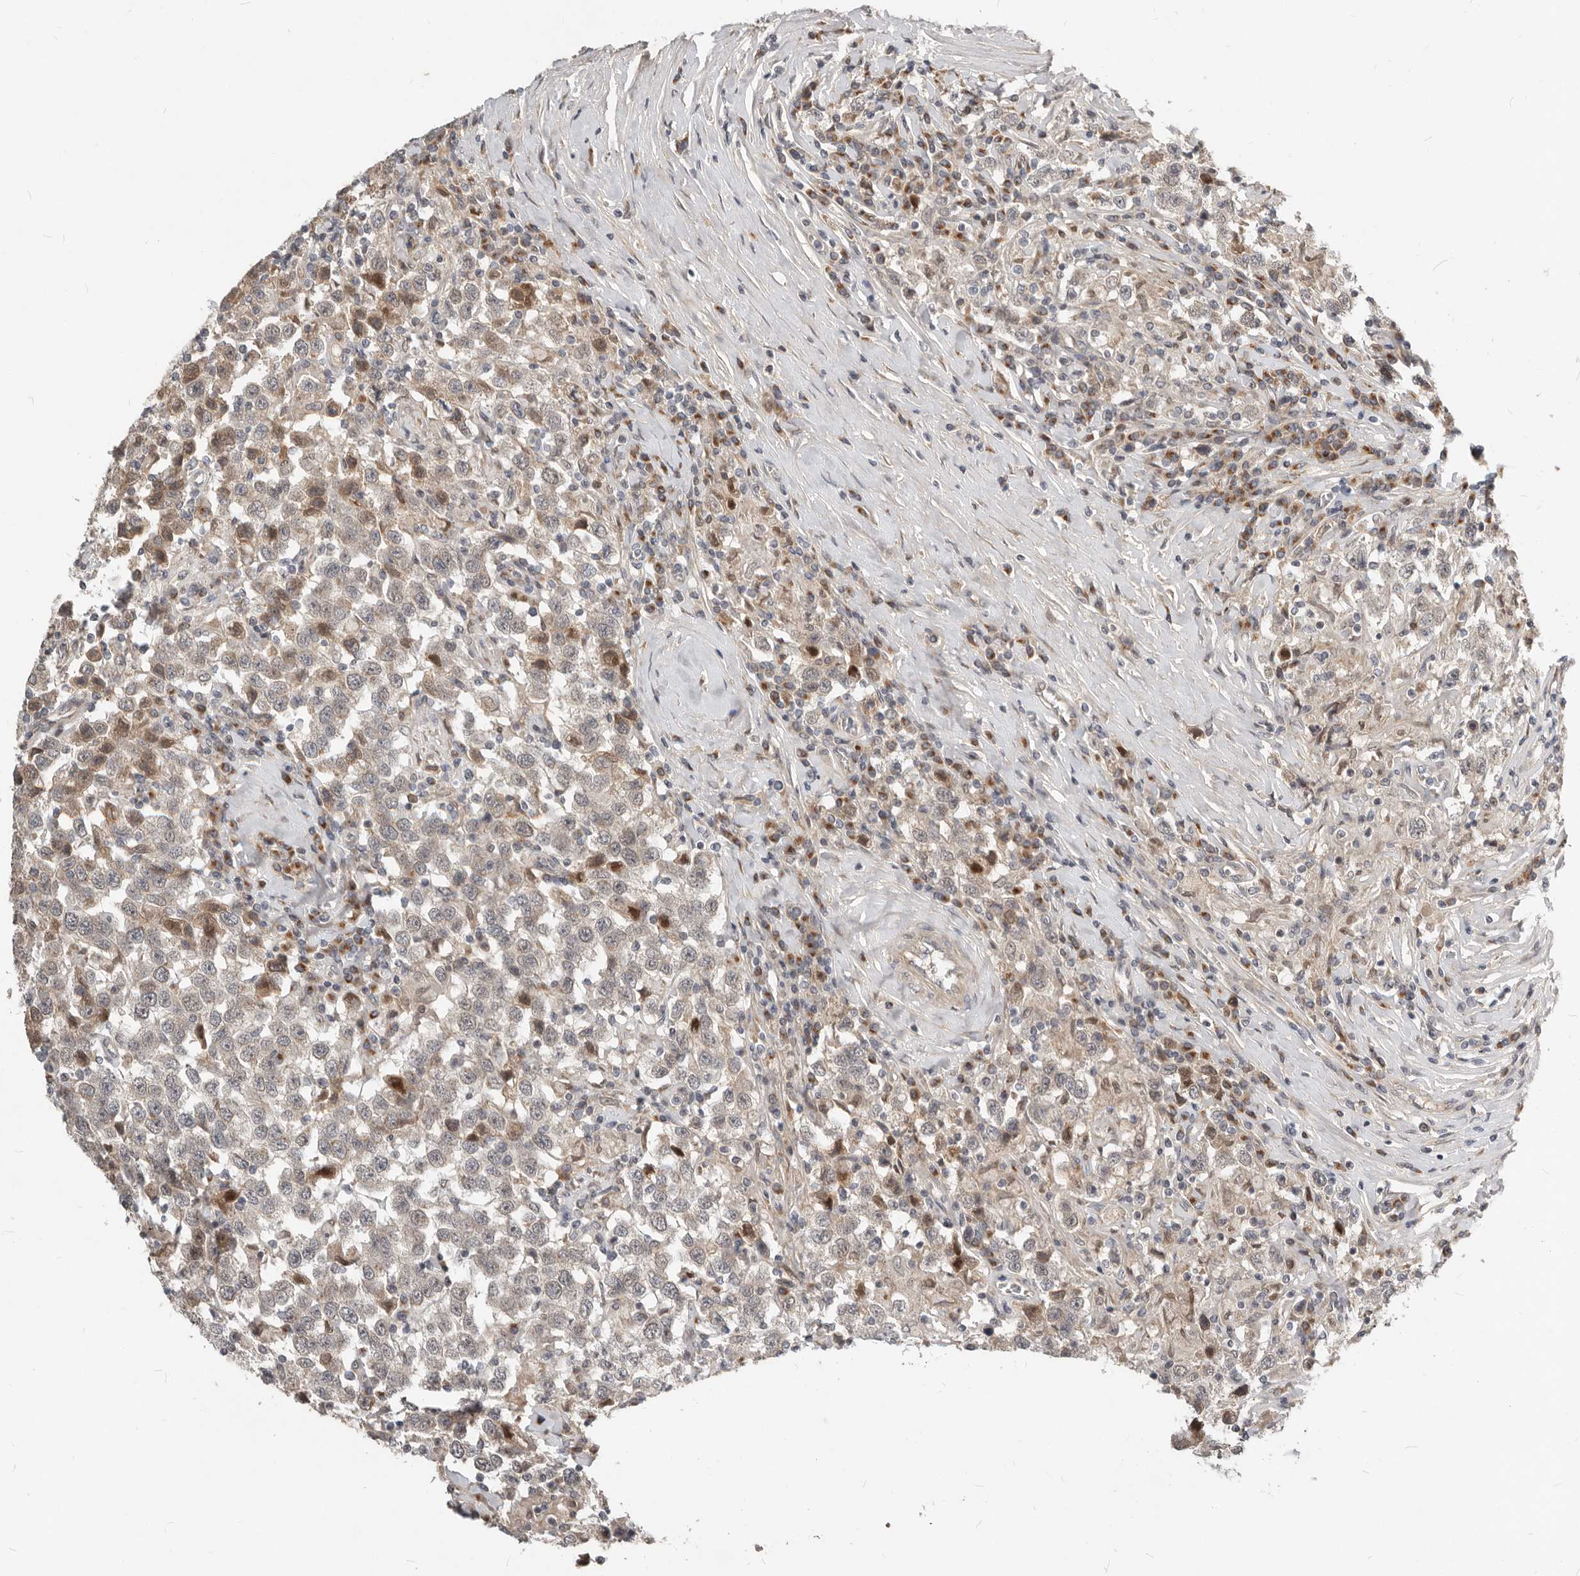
{"staining": {"intensity": "weak", "quantity": "<25%", "location": "cytoplasmic/membranous"}, "tissue": "testis cancer", "cell_type": "Tumor cells", "image_type": "cancer", "snomed": [{"axis": "morphology", "description": "Seminoma, NOS"}, {"axis": "topography", "description": "Testis"}], "caption": "Tumor cells show no significant protein expression in testis cancer (seminoma). (Stains: DAB (3,3'-diaminobenzidine) IHC with hematoxylin counter stain, Microscopy: brightfield microscopy at high magnification).", "gene": "NPY4R", "patient": {"sex": "male", "age": 41}}